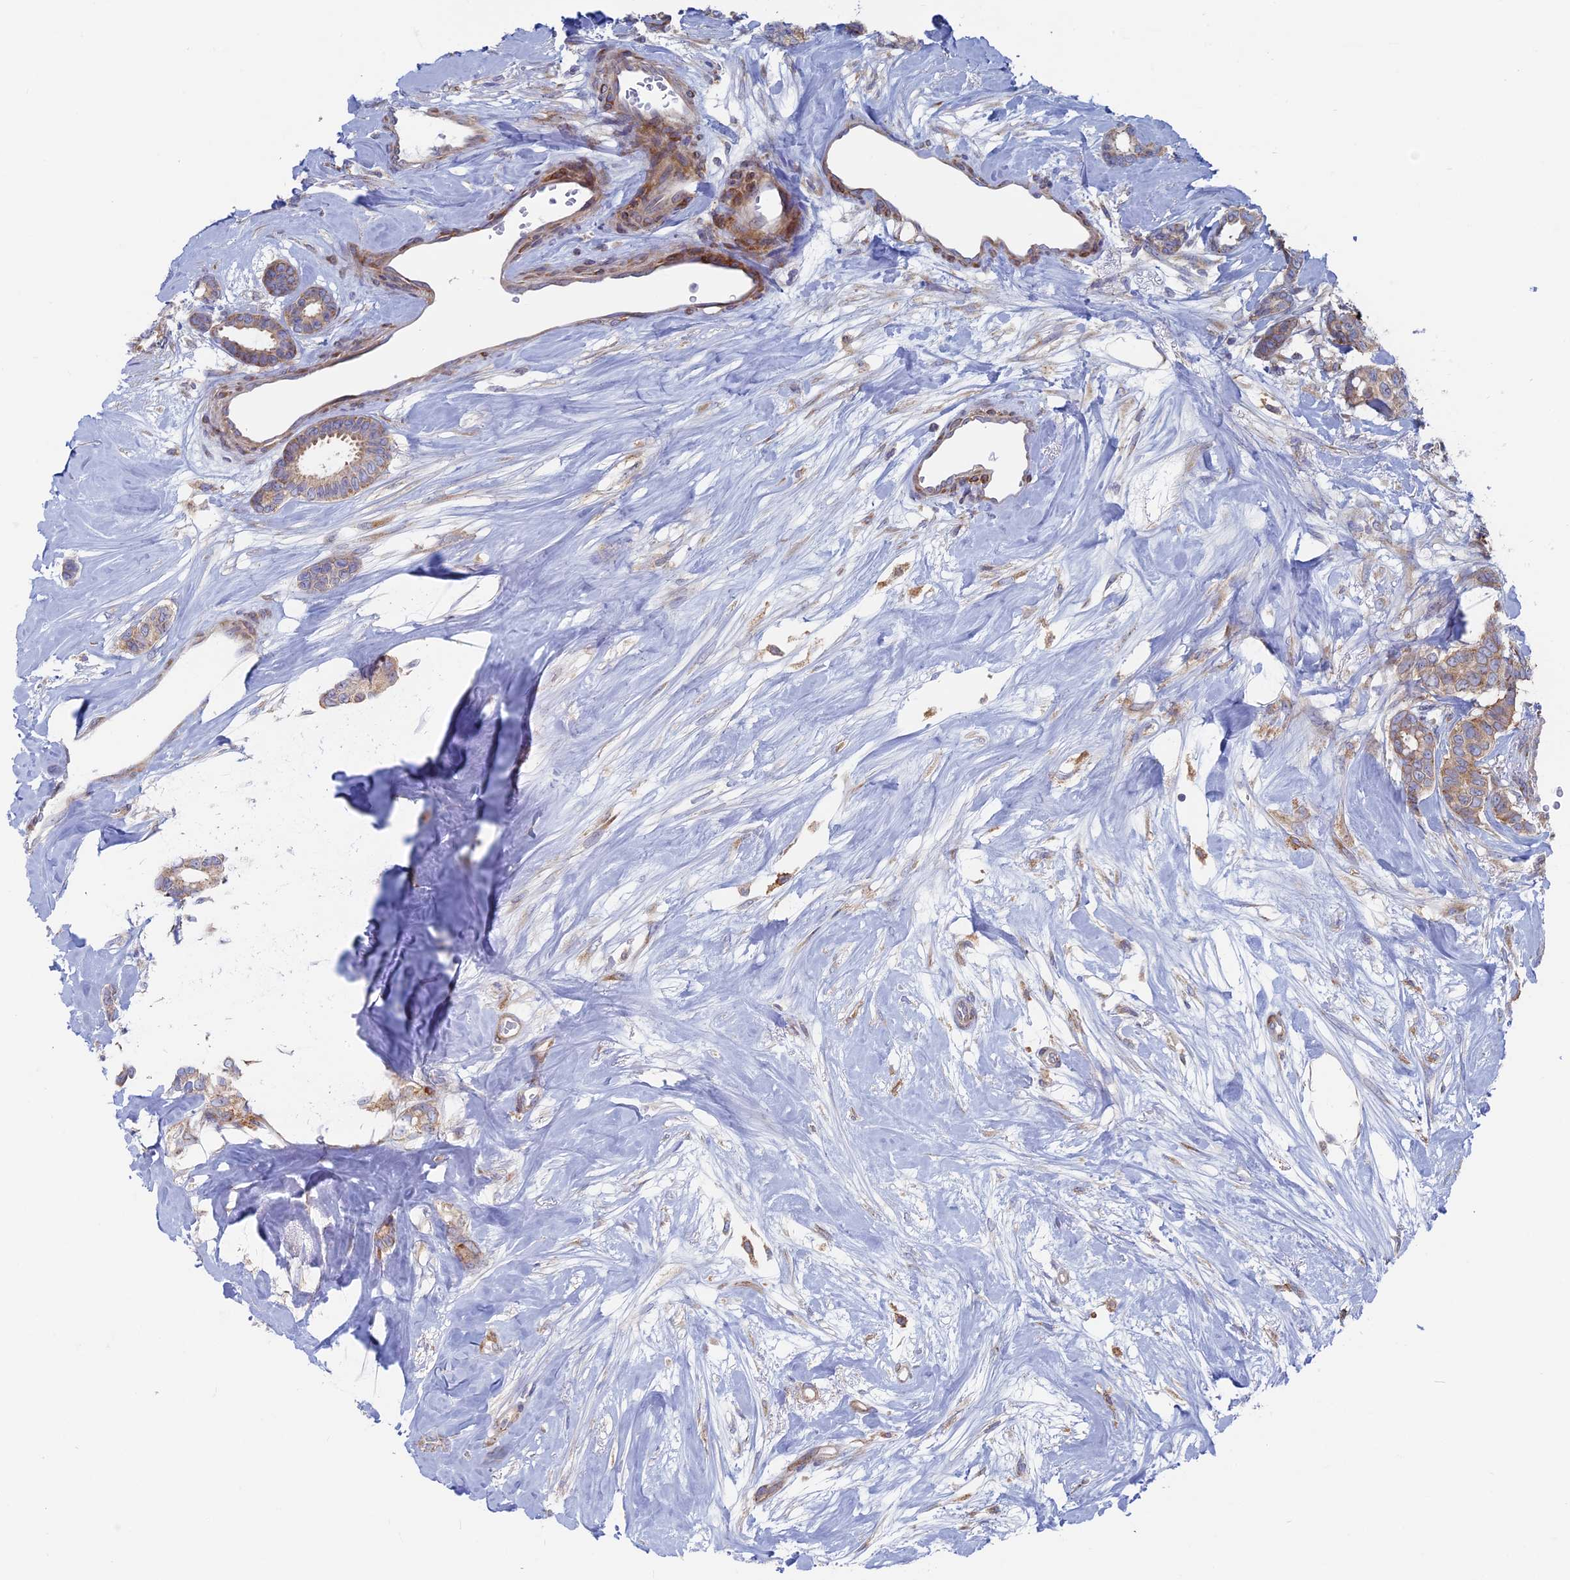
{"staining": {"intensity": "weak", "quantity": "25%-75%", "location": "cytoplasmic/membranous"}, "tissue": "breast cancer", "cell_type": "Tumor cells", "image_type": "cancer", "snomed": [{"axis": "morphology", "description": "Duct carcinoma"}, {"axis": "topography", "description": "Breast"}], "caption": "Immunohistochemistry of human breast infiltrating ductal carcinoma reveals low levels of weak cytoplasmic/membranous positivity in approximately 25%-75% of tumor cells.", "gene": "TBC1D30", "patient": {"sex": "female", "age": 87}}